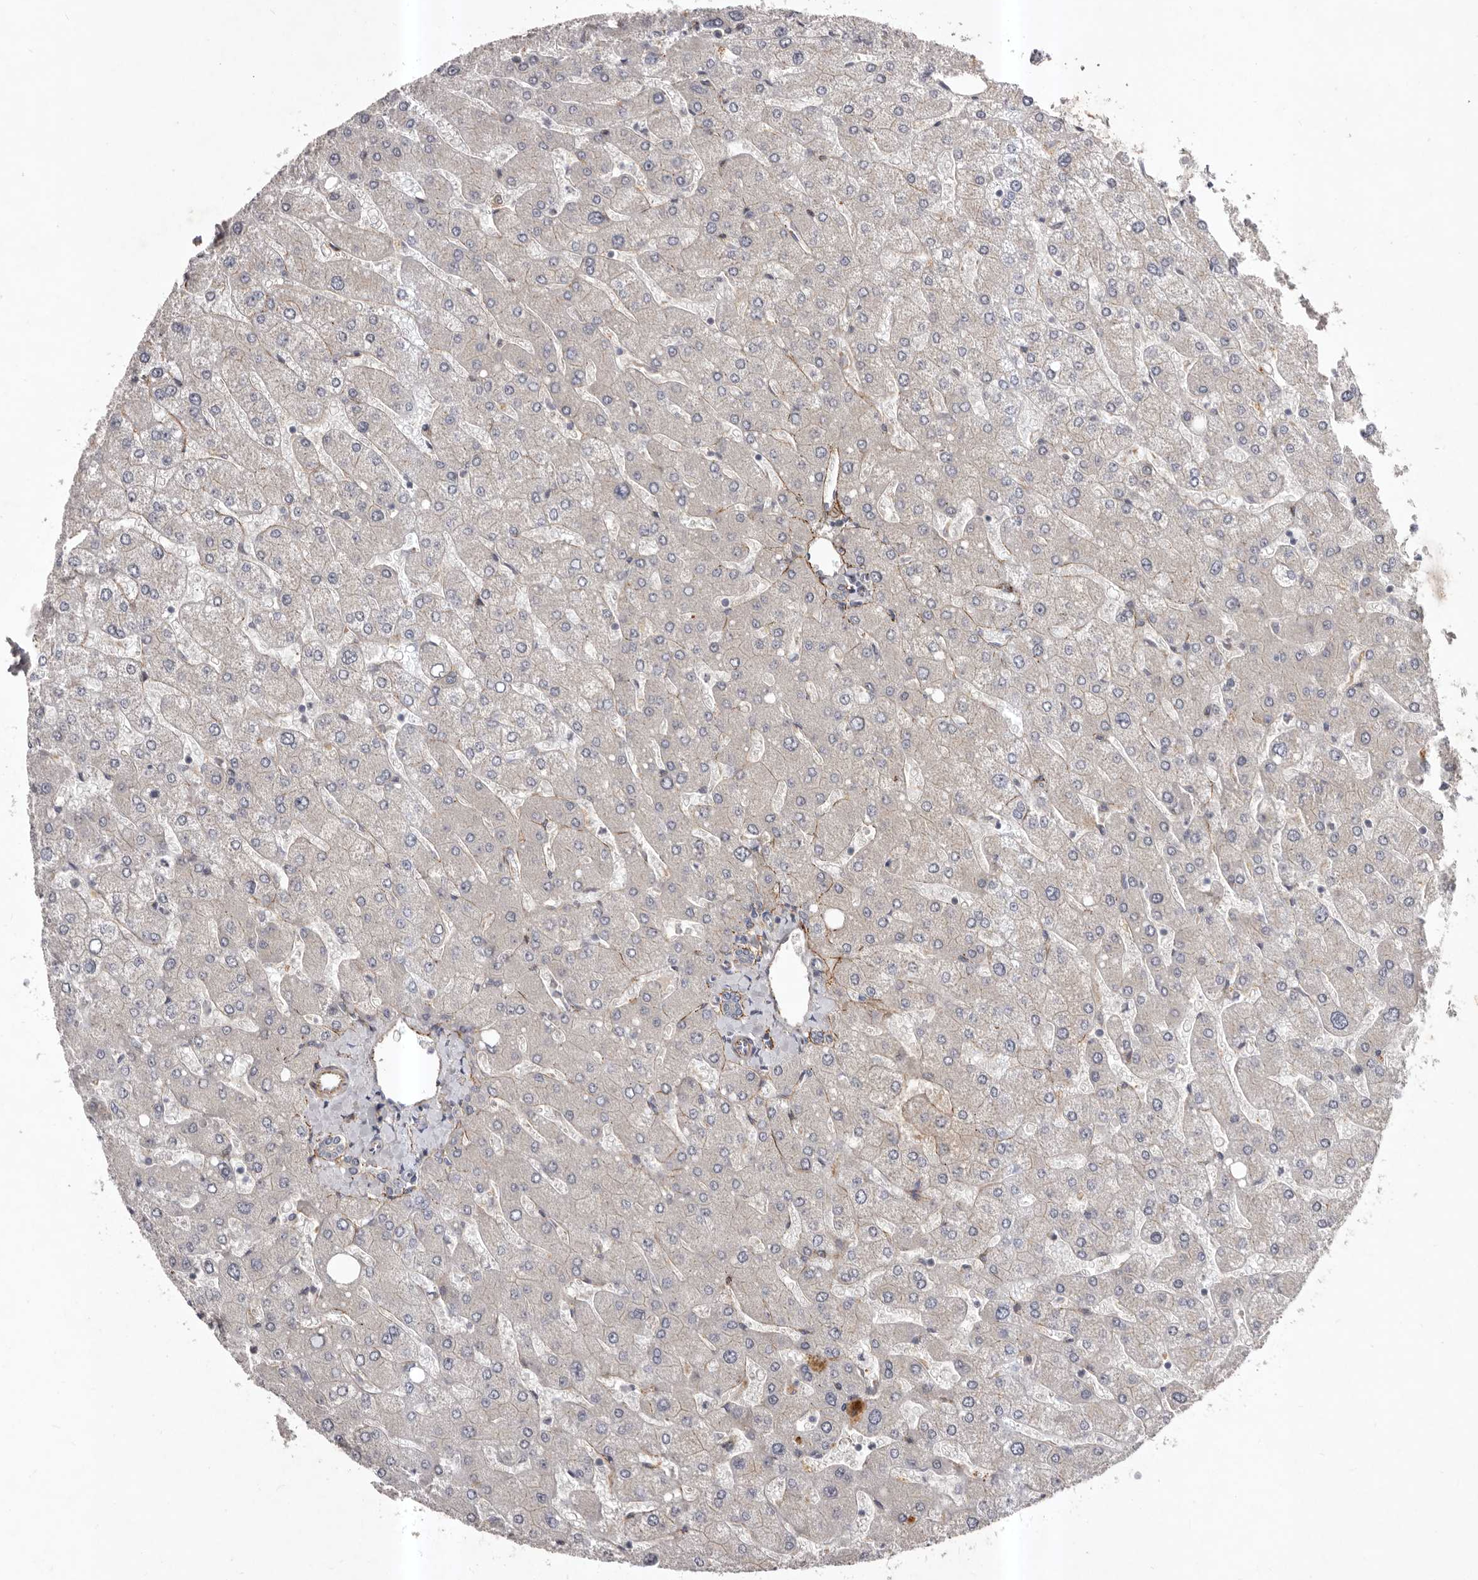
{"staining": {"intensity": "negative", "quantity": "none", "location": "none"}, "tissue": "liver", "cell_type": "Cholangiocytes", "image_type": "normal", "snomed": [{"axis": "morphology", "description": "Normal tissue, NOS"}, {"axis": "topography", "description": "Liver"}], "caption": "This is an immunohistochemistry image of normal liver. There is no positivity in cholangiocytes.", "gene": "HBS1L", "patient": {"sex": "male", "age": 55}}